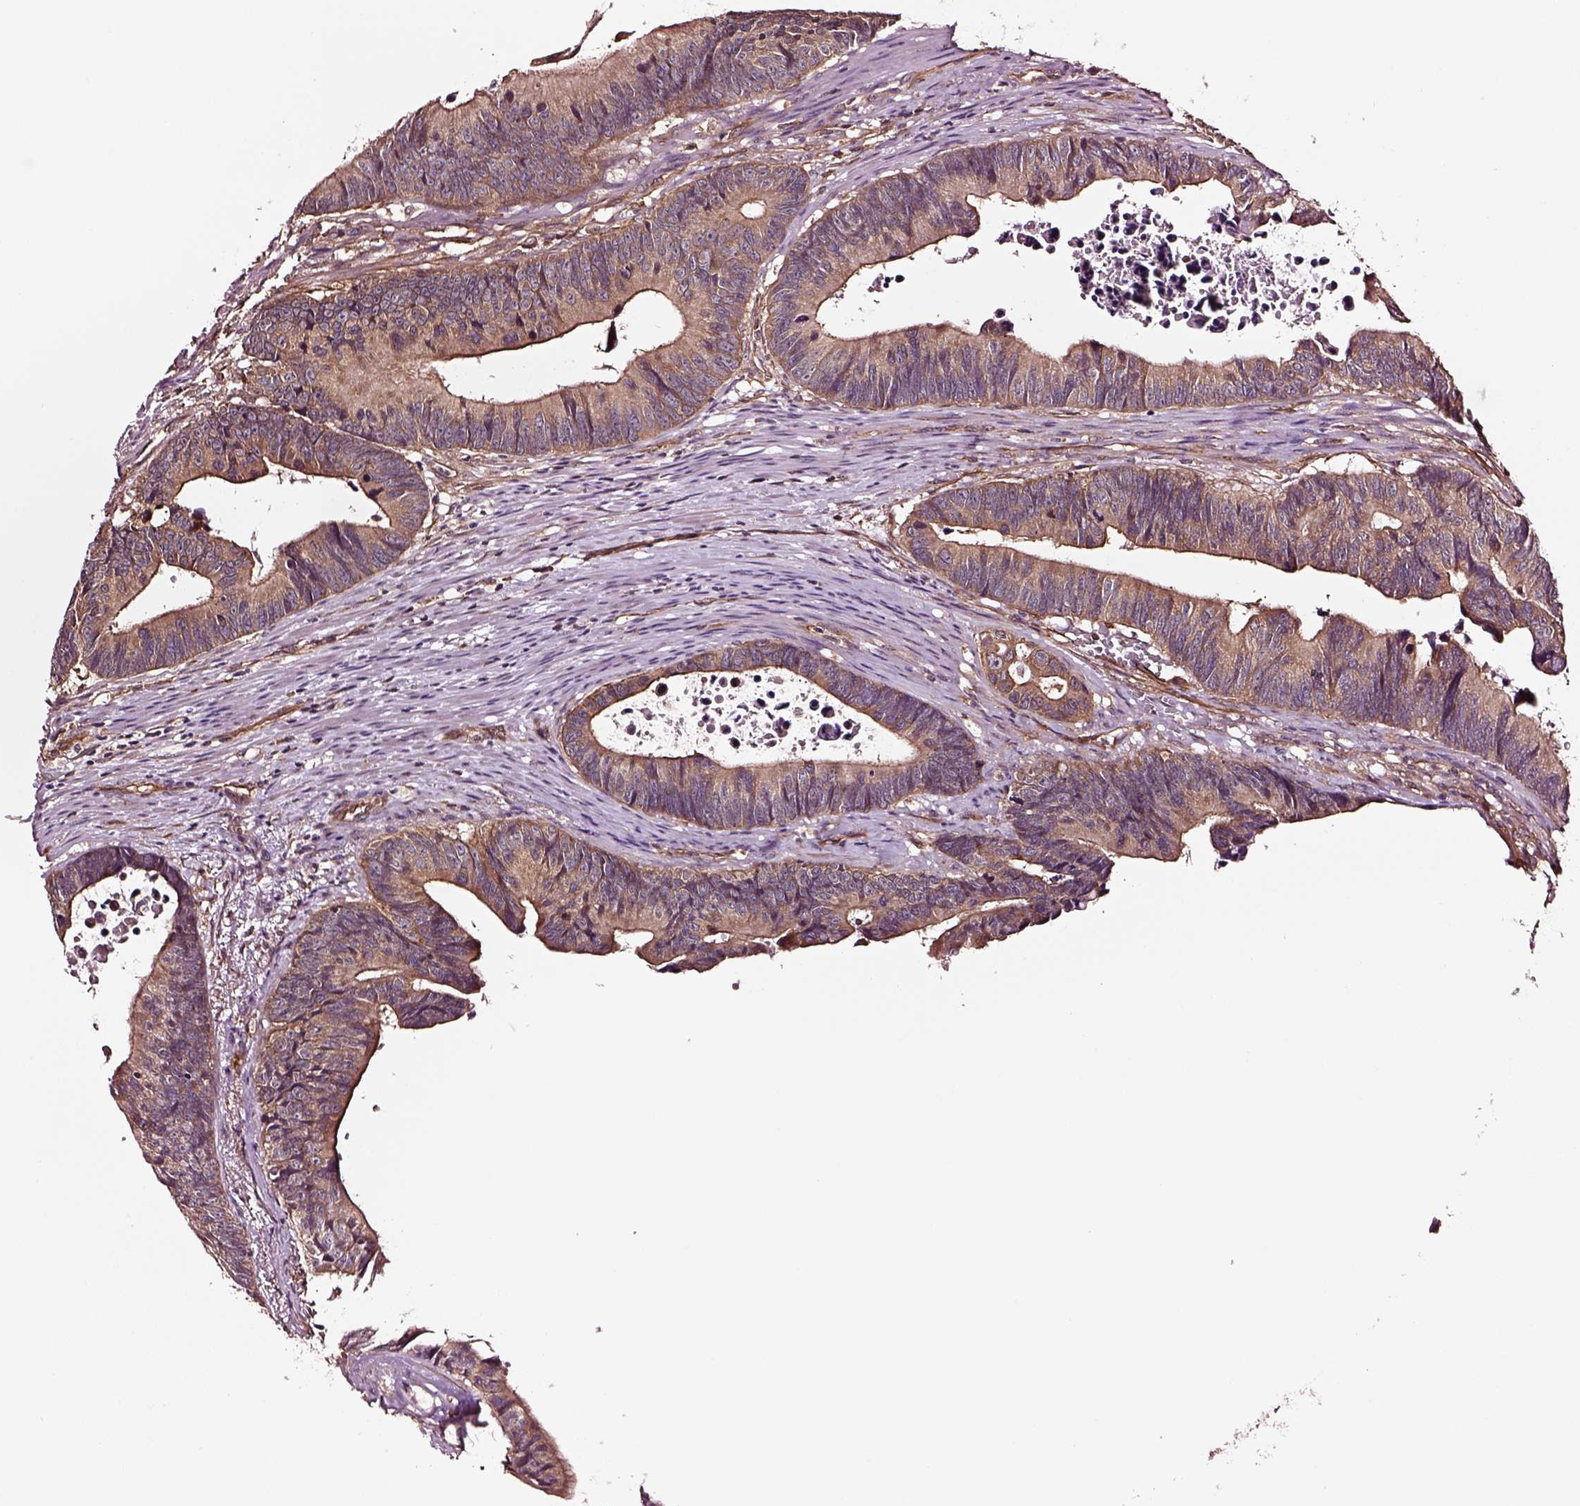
{"staining": {"intensity": "moderate", "quantity": "<25%", "location": "cytoplasmic/membranous"}, "tissue": "colorectal cancer", "cell_type": "Tumor cells", "image_type": "cancer", "snomed": [{"axis": "morphology", "description": "Adenocarcinoma, NOS"}, {"axis": "topography", "description": "Colon"}], "caption": "Adenocarcinoma (colorectal) tissue demonstrates moderate cytoplasmic/membranous positivity in about <25% of tumor cells The staining was performed using DAB to visualize the protein expression in brown, while the nuclei were stained in blue with hematoxylin (Magnification: 20x).", "gene": "RASSF5", "patient": {"sex": "female", "age": 87}}